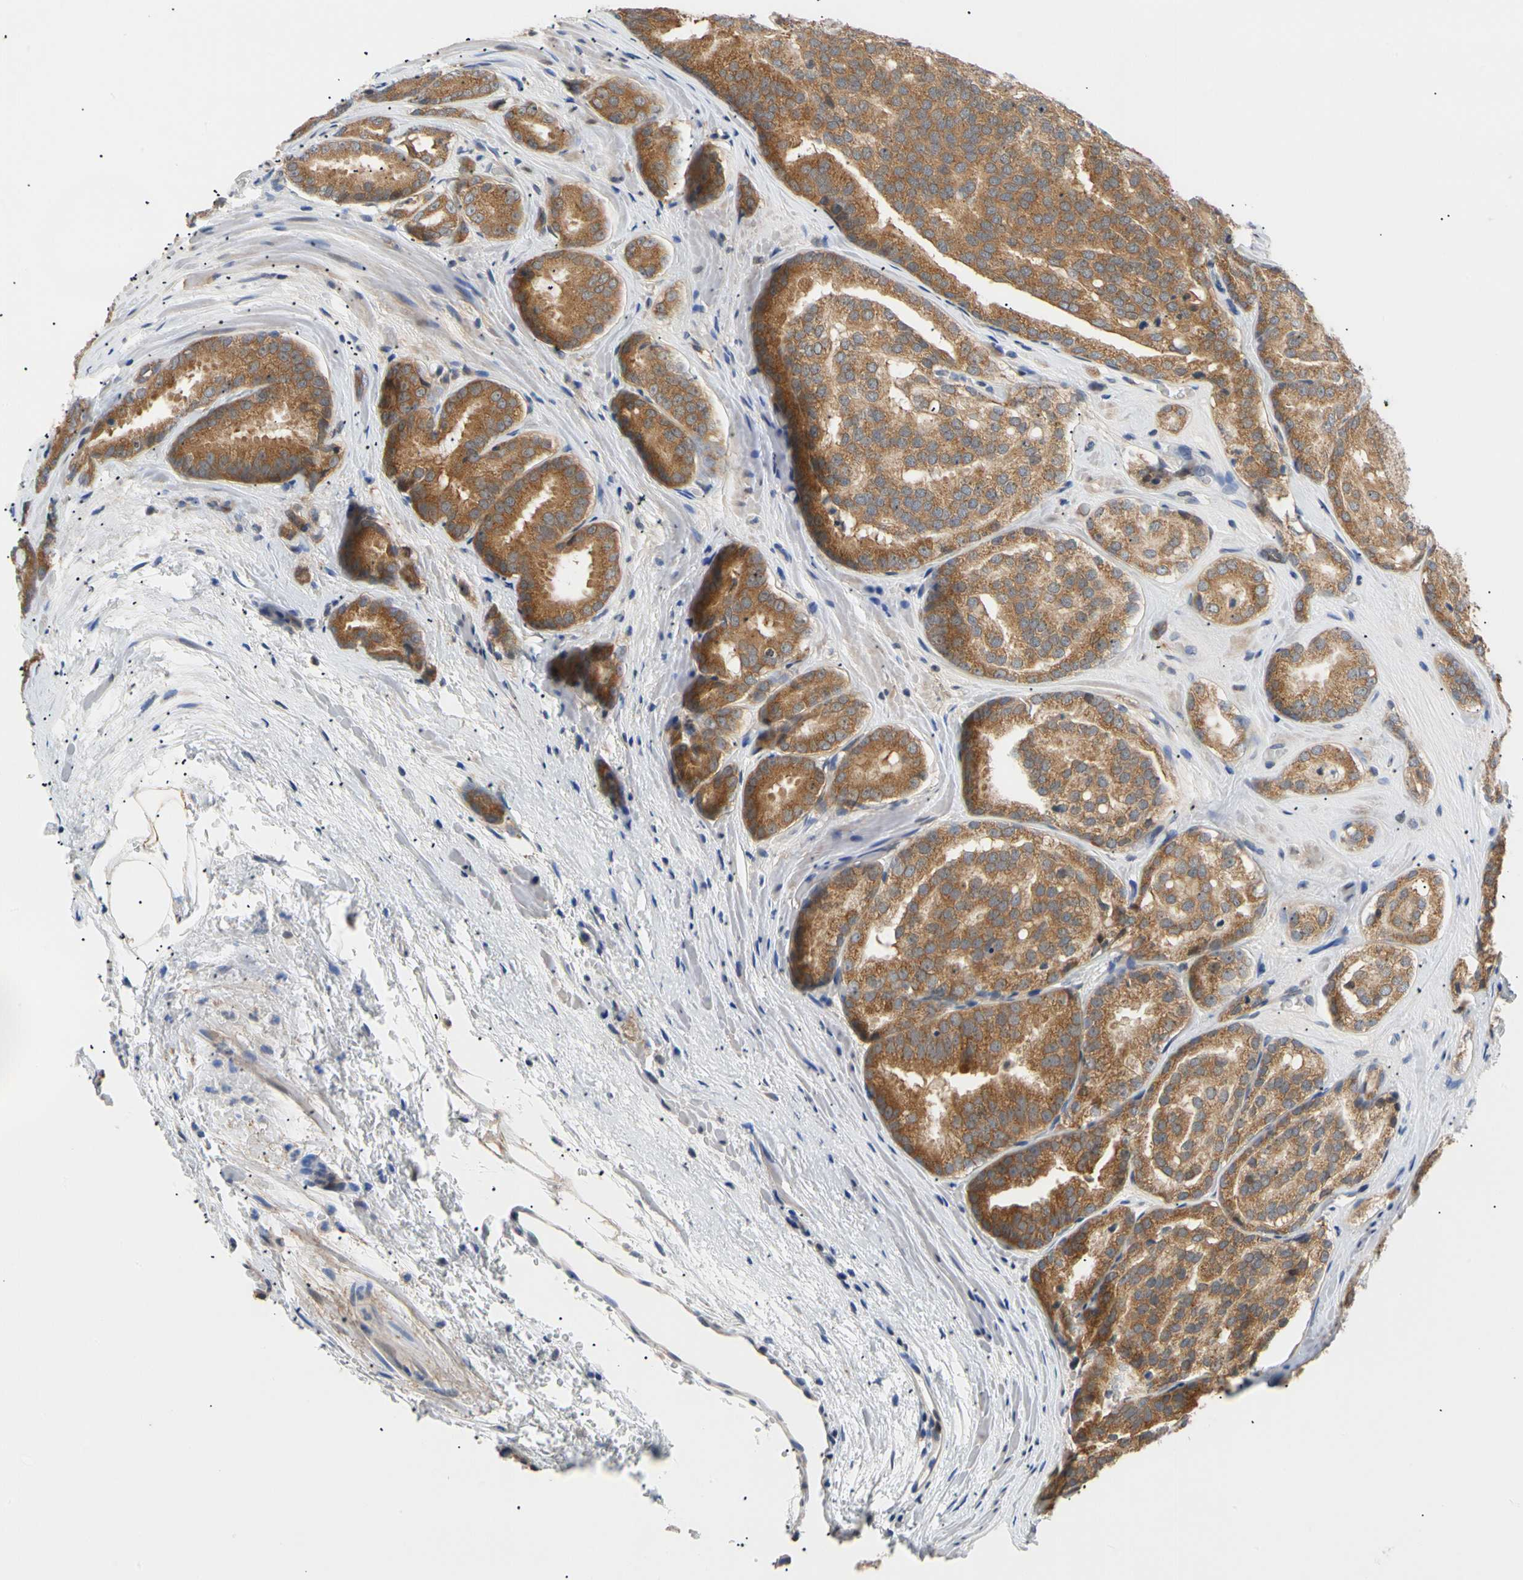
{"staining": {"intensity": "moderate", "quantity": ">75%", "location": "cytoplasmic/membranous"}, "tissue": "prostate cancer", "cell_type": "Tumor cells", "image_type": "cancer", "snomed": [{"axis": "morphology", "description": "Adenocarcinoma, High grade"}, {"axis": "topography", "description": "Prostate"}], "caption": "Protein expression analysis of prostate cancer displays moderate cytoplasmic/membranous staining in about >75% of tumor cells.", "gene": "SEC23B", "patient": {"sex": "male", "age": 64}}